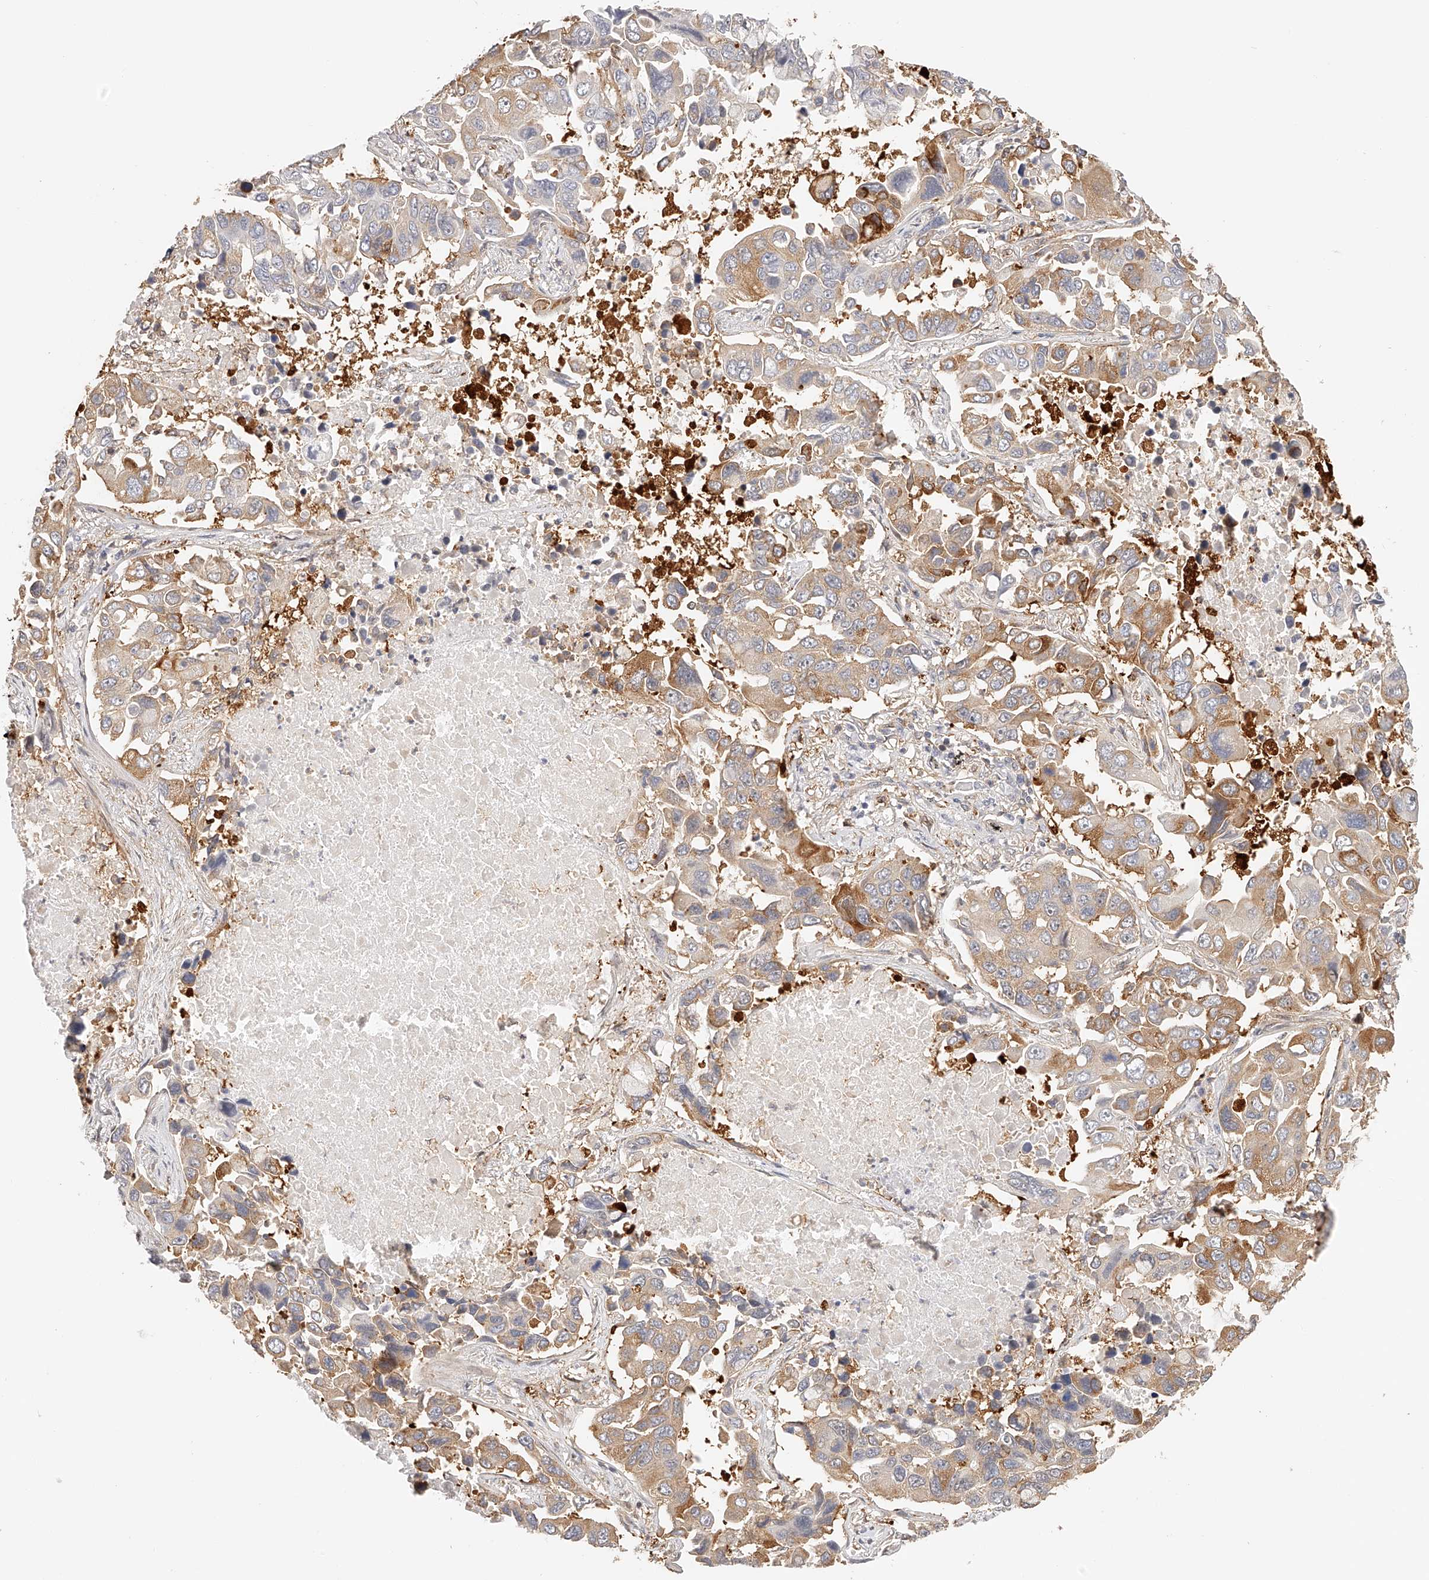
{"staining": {"intensity": "moderate", "quantity": "25%-75%", "location": "cytoplasmic/membranous"}, "tissue": "lung cancer", "cell_type": "Tumor cells", "image_type": "cancer", "snomed": [{"axis": "morphology", "description": "Adenocarcinoma, NOS"}, {"axis": "topography", "description": "Lung"}], "caption": "An immunohistochemistry (IHC) histopathology image of tumor tissue is shown. Protein staining in brown highlights moderate cytoplasmic/membranous positivity in lung cancer within tumor cells. (Brightfield microscopy of DAB IHC at high magnification).", "gene": "SYNC", "patient": {"sex": "male", "age": 64}}